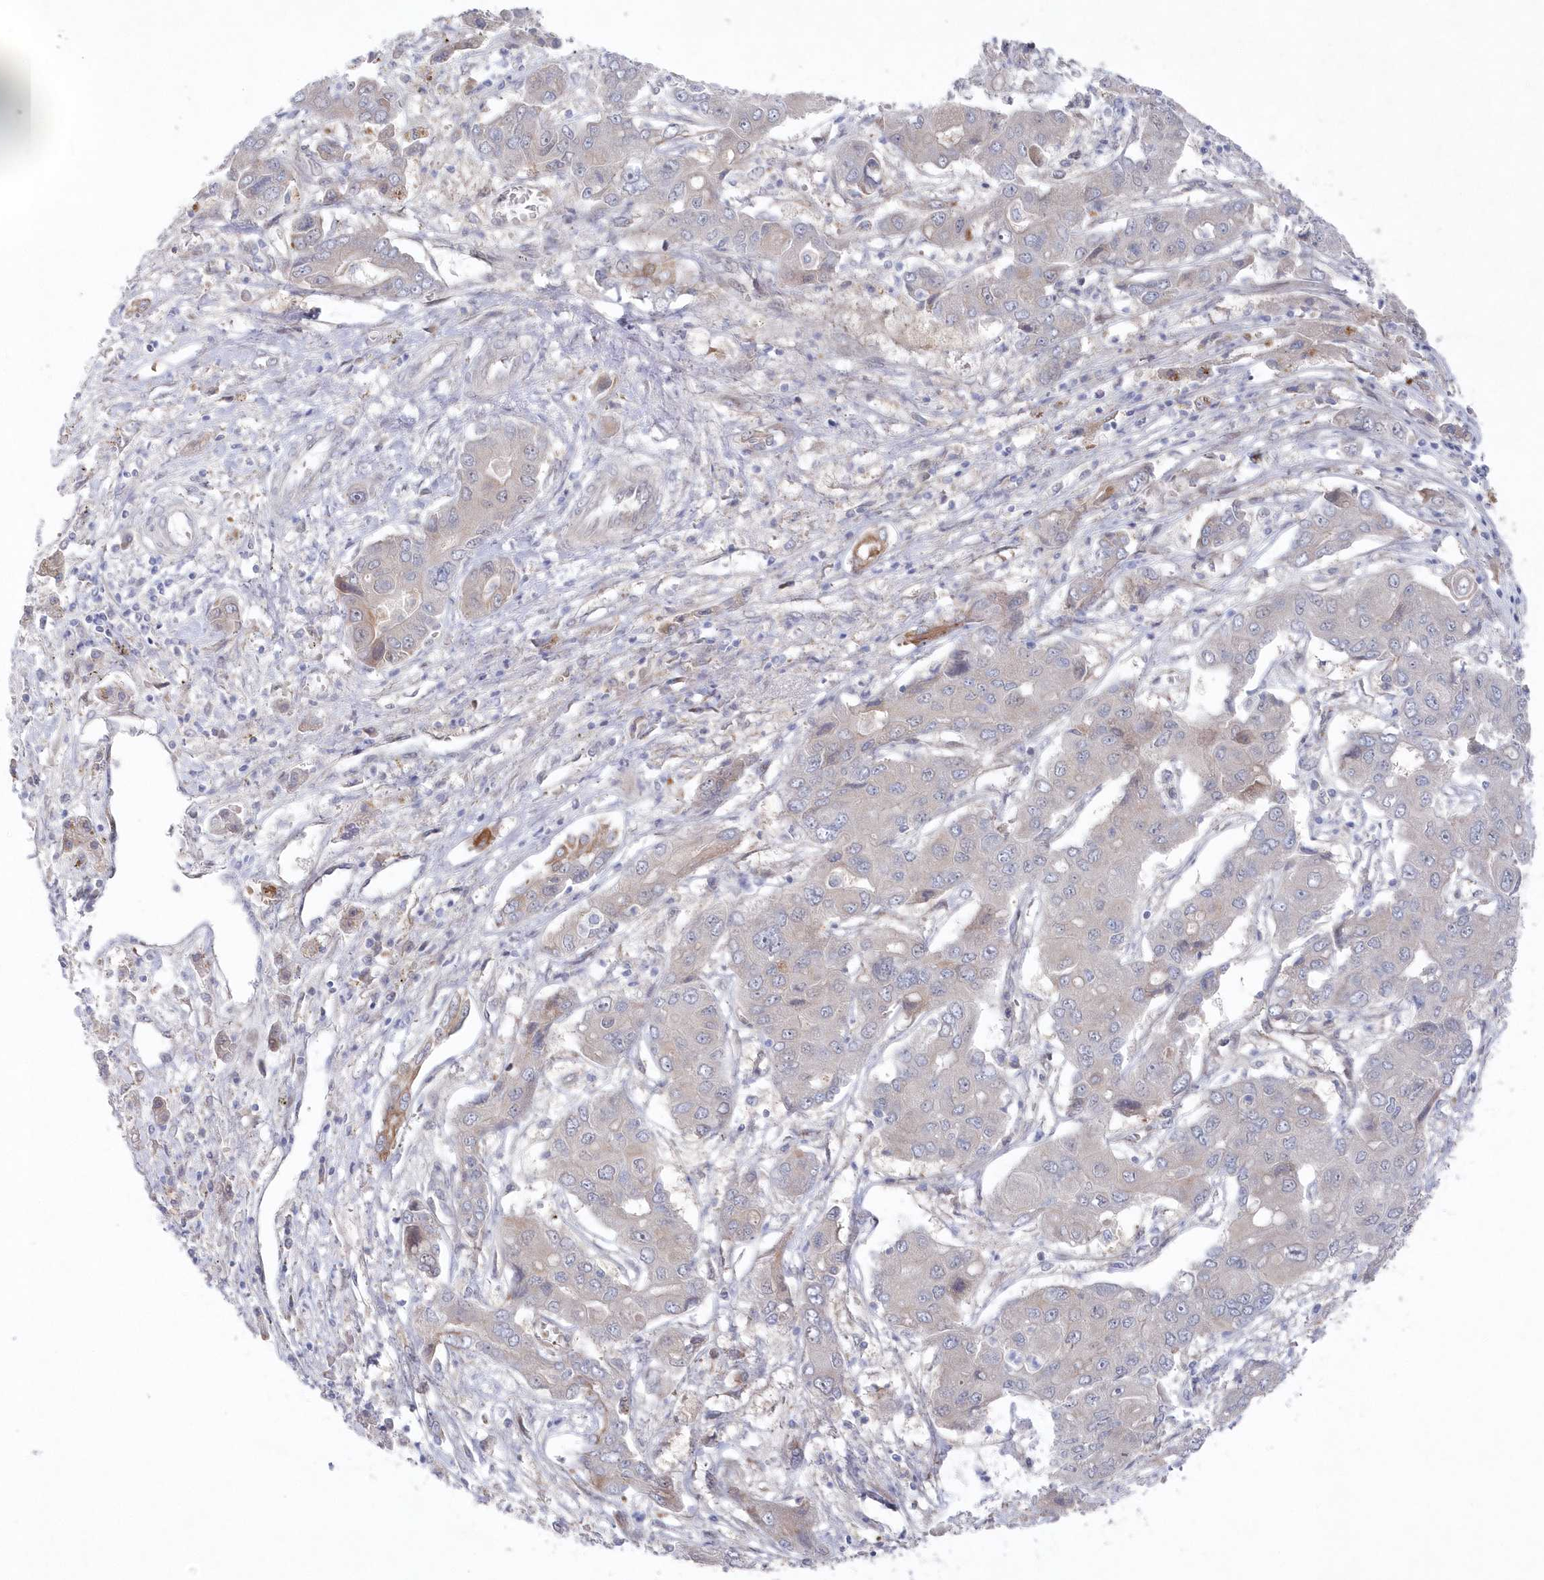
{"staining": {"intensity": "negative", "quantity": "none", "location": "none"}, "tissue": "liver cancer", "cell_type": "Tumor cells", "image_type": "cancer", "snomed": [{"axis": "morphology", "description": "Cholangiocarcinoma"}, {"axis": "topography", "description": "Liver"}], "caption": "A histopathology image of human liver cancer (cholangiocarcinoma) is negative for staining in tumor cells. The staining is performed using DAB brown chromogen with nuclei counter-stained in using hematoxylin.", "gene": "KIAA1586", "patient": {"sex": "male", "age": 67}}